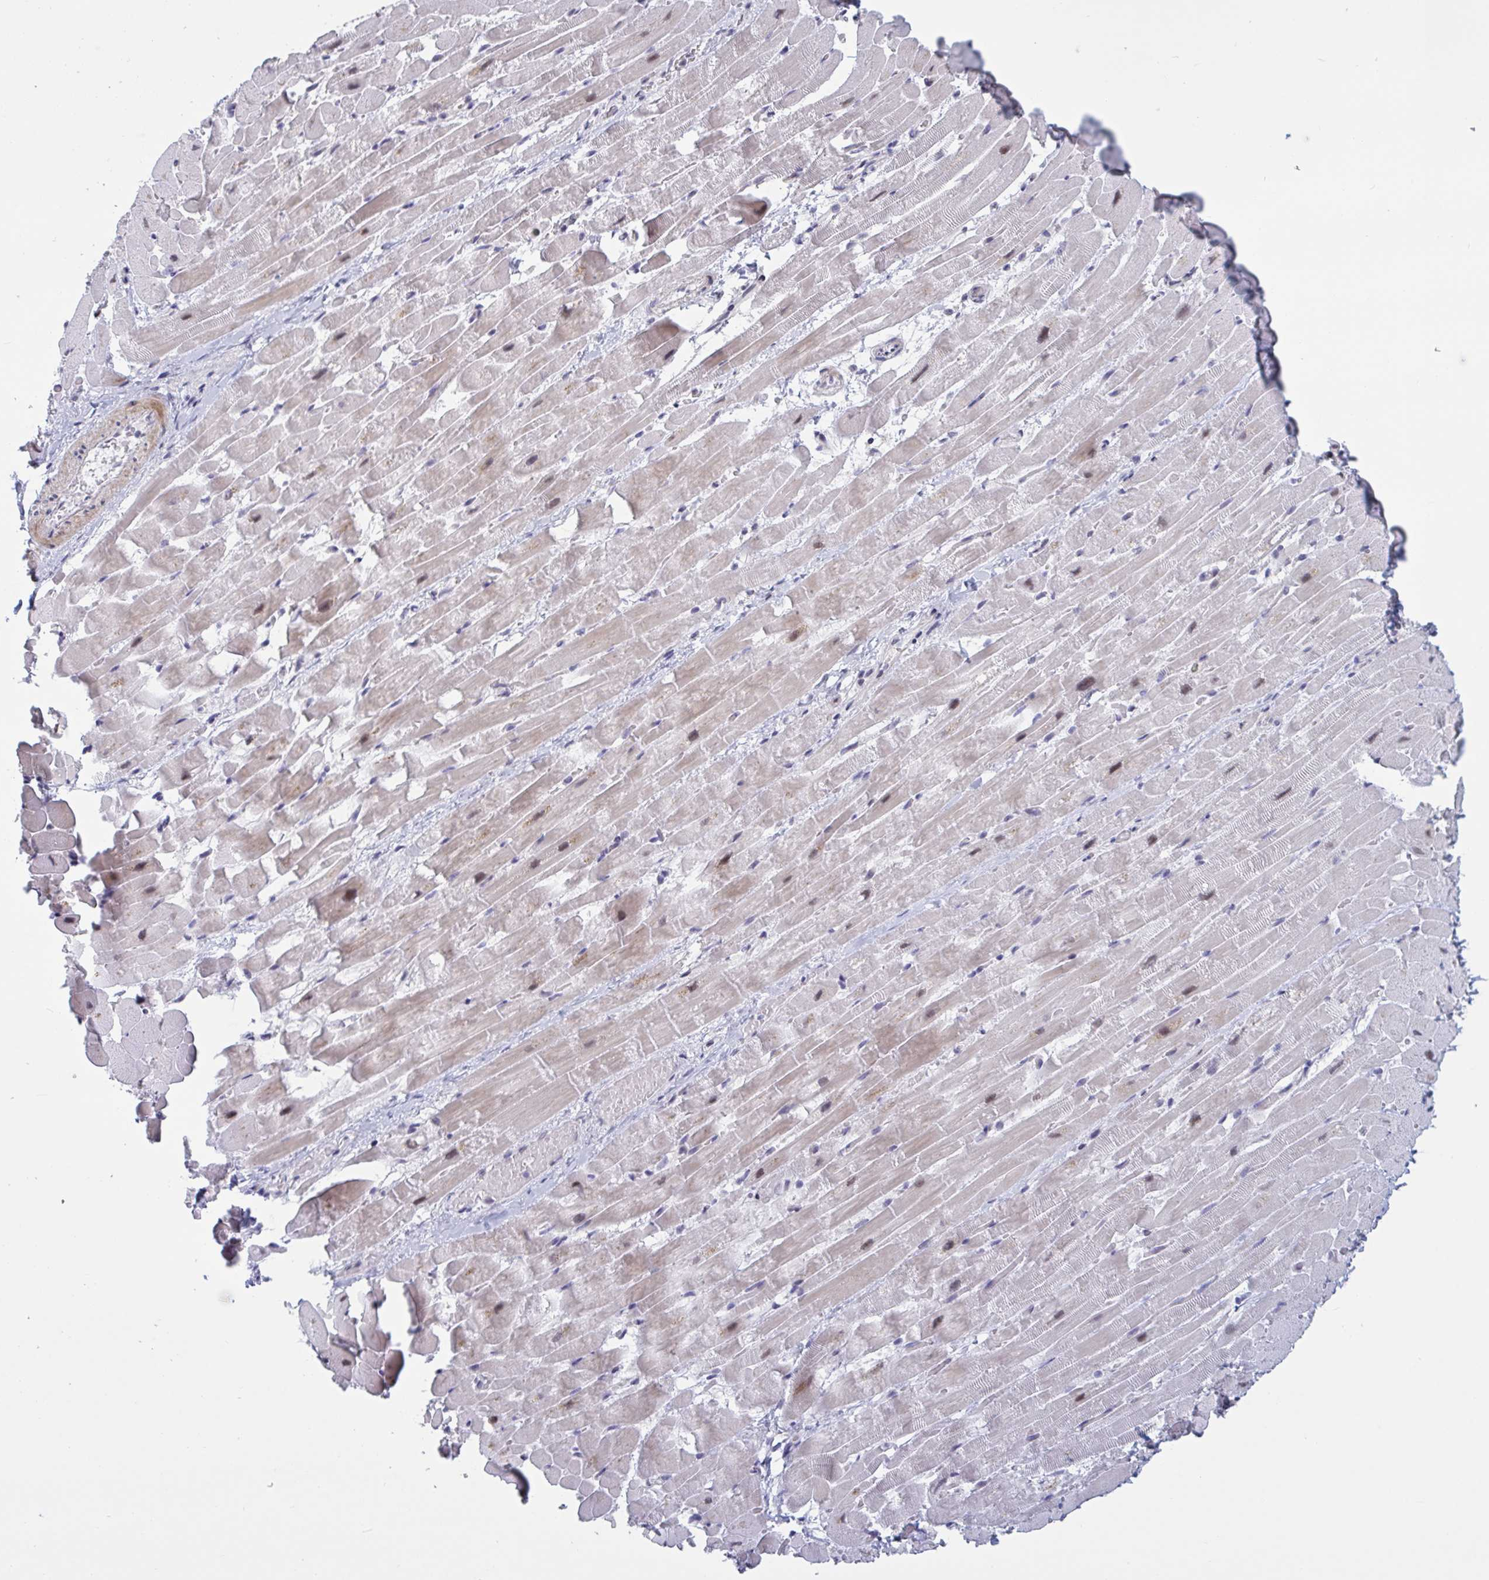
{"staining": {"intensity": "moderate", "quantity": ">75%", "location": "nuclear"}, "tissue": "heart muscle", "cell_type": "Cardiomyocytes", "image_type": "normal", "snomed": [{"axis": "morphology", "description": "Normal tissue, NOS"}, {"axis": "topography", "description": "Heart"}], "caption": "DAB (3,3'-diaminobenzidine) immunohistochemical staining of normal human heart muscle displays moderate nuclear protein positivity in approximately >75% of cardiomyocytes.", "gene": "BCL7B", "patient": {"sex": "male", "age": 37}}